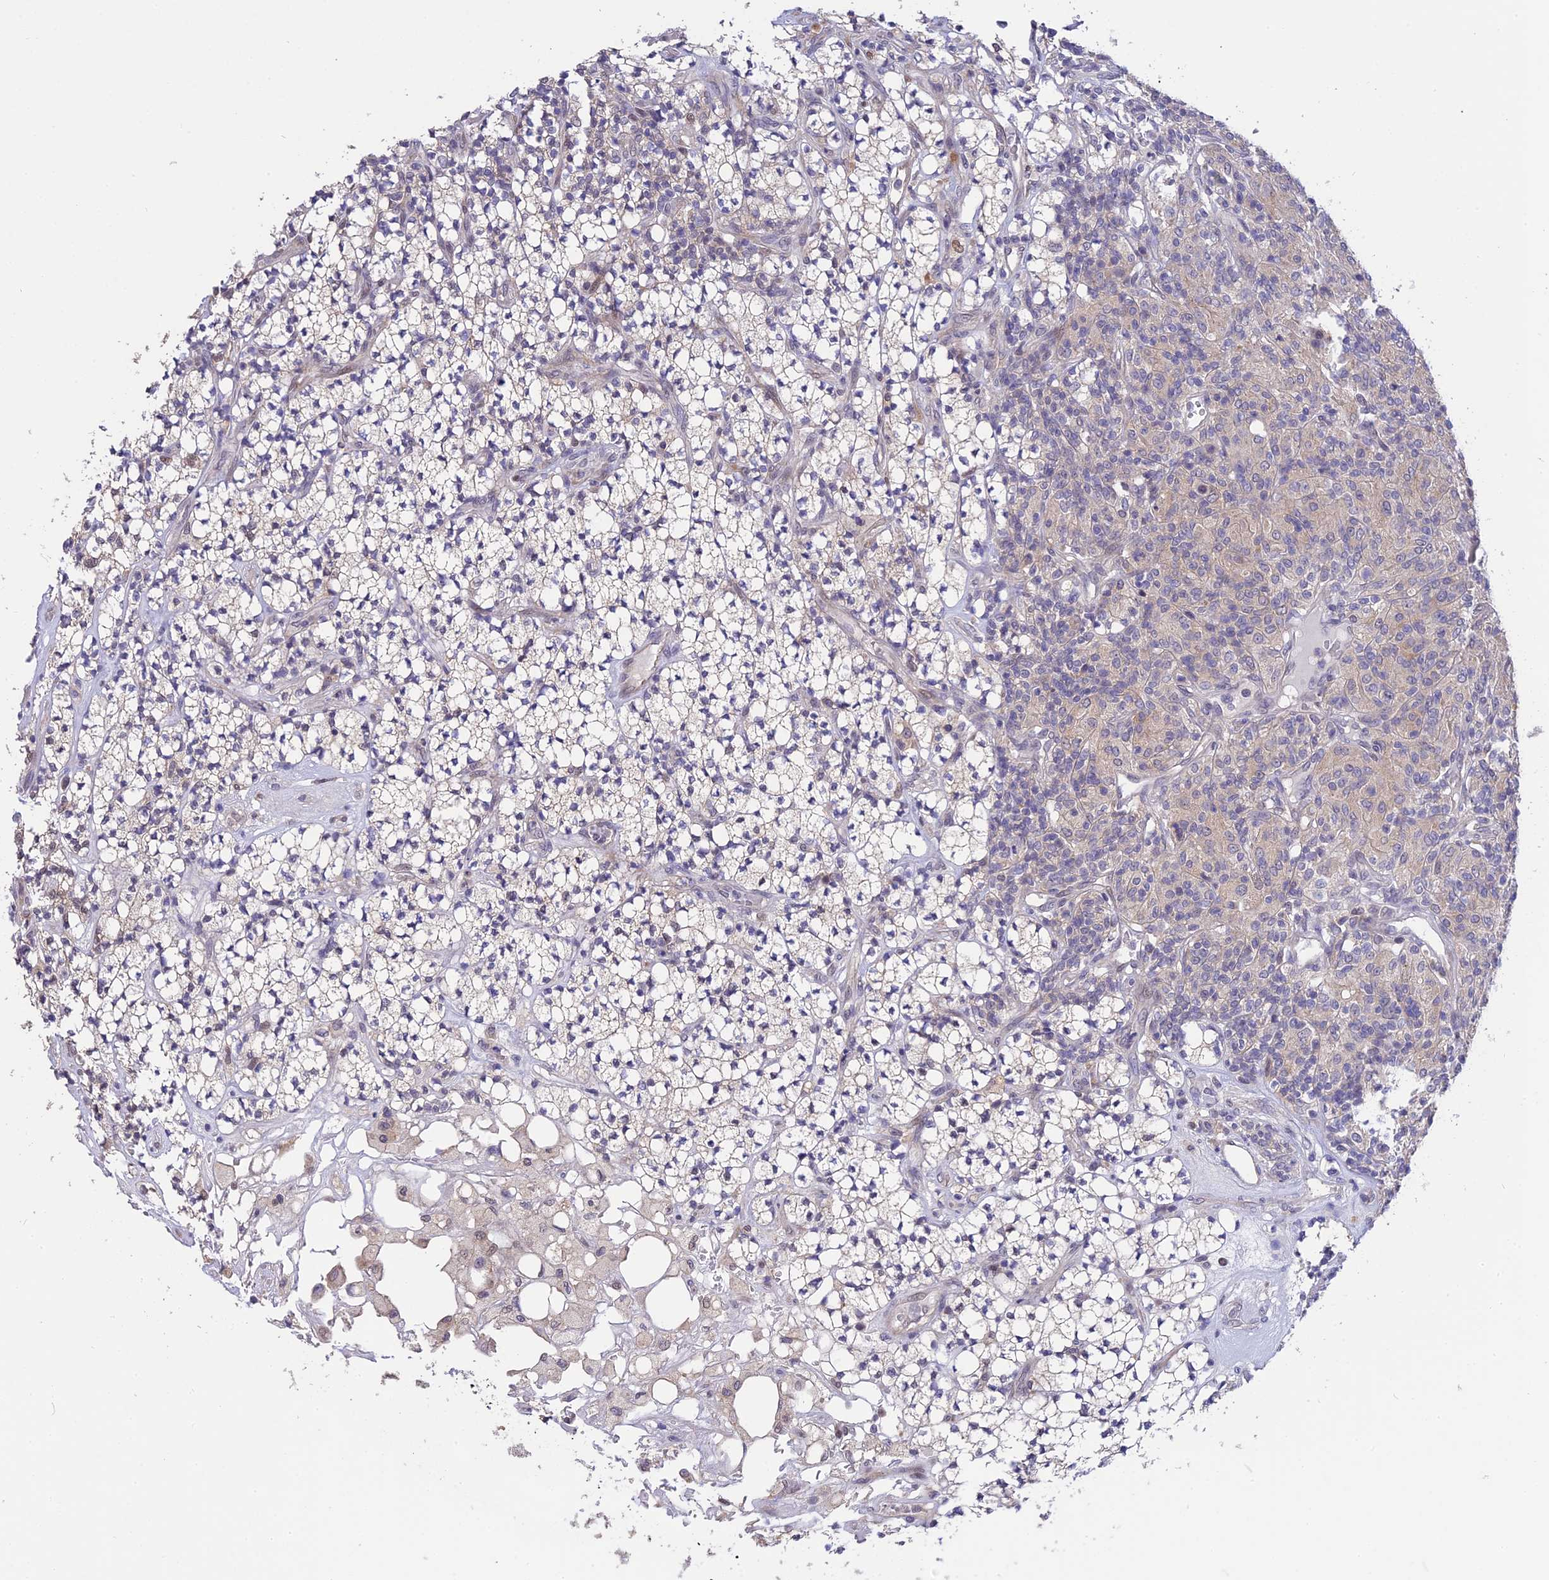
{"staining": {"intensity": "negative", "quantity": "none", "location": "none"}, "tissue": "renal cancer", "cell_type": "Tumor cells", "image_type": "cancer", "snomed": [{"axis": "morphology", "description": "Adenocarcinoma, NOS"}, {"axis": "topography", "description": "Kidney"}], "caption": "The IHC photomicrograph has no significant positivity in tumor cells of renal cancer (adenocarcinoma) tissue.", "gene": "KCTD14", "patient": {"sex": "male", "age": 77}}